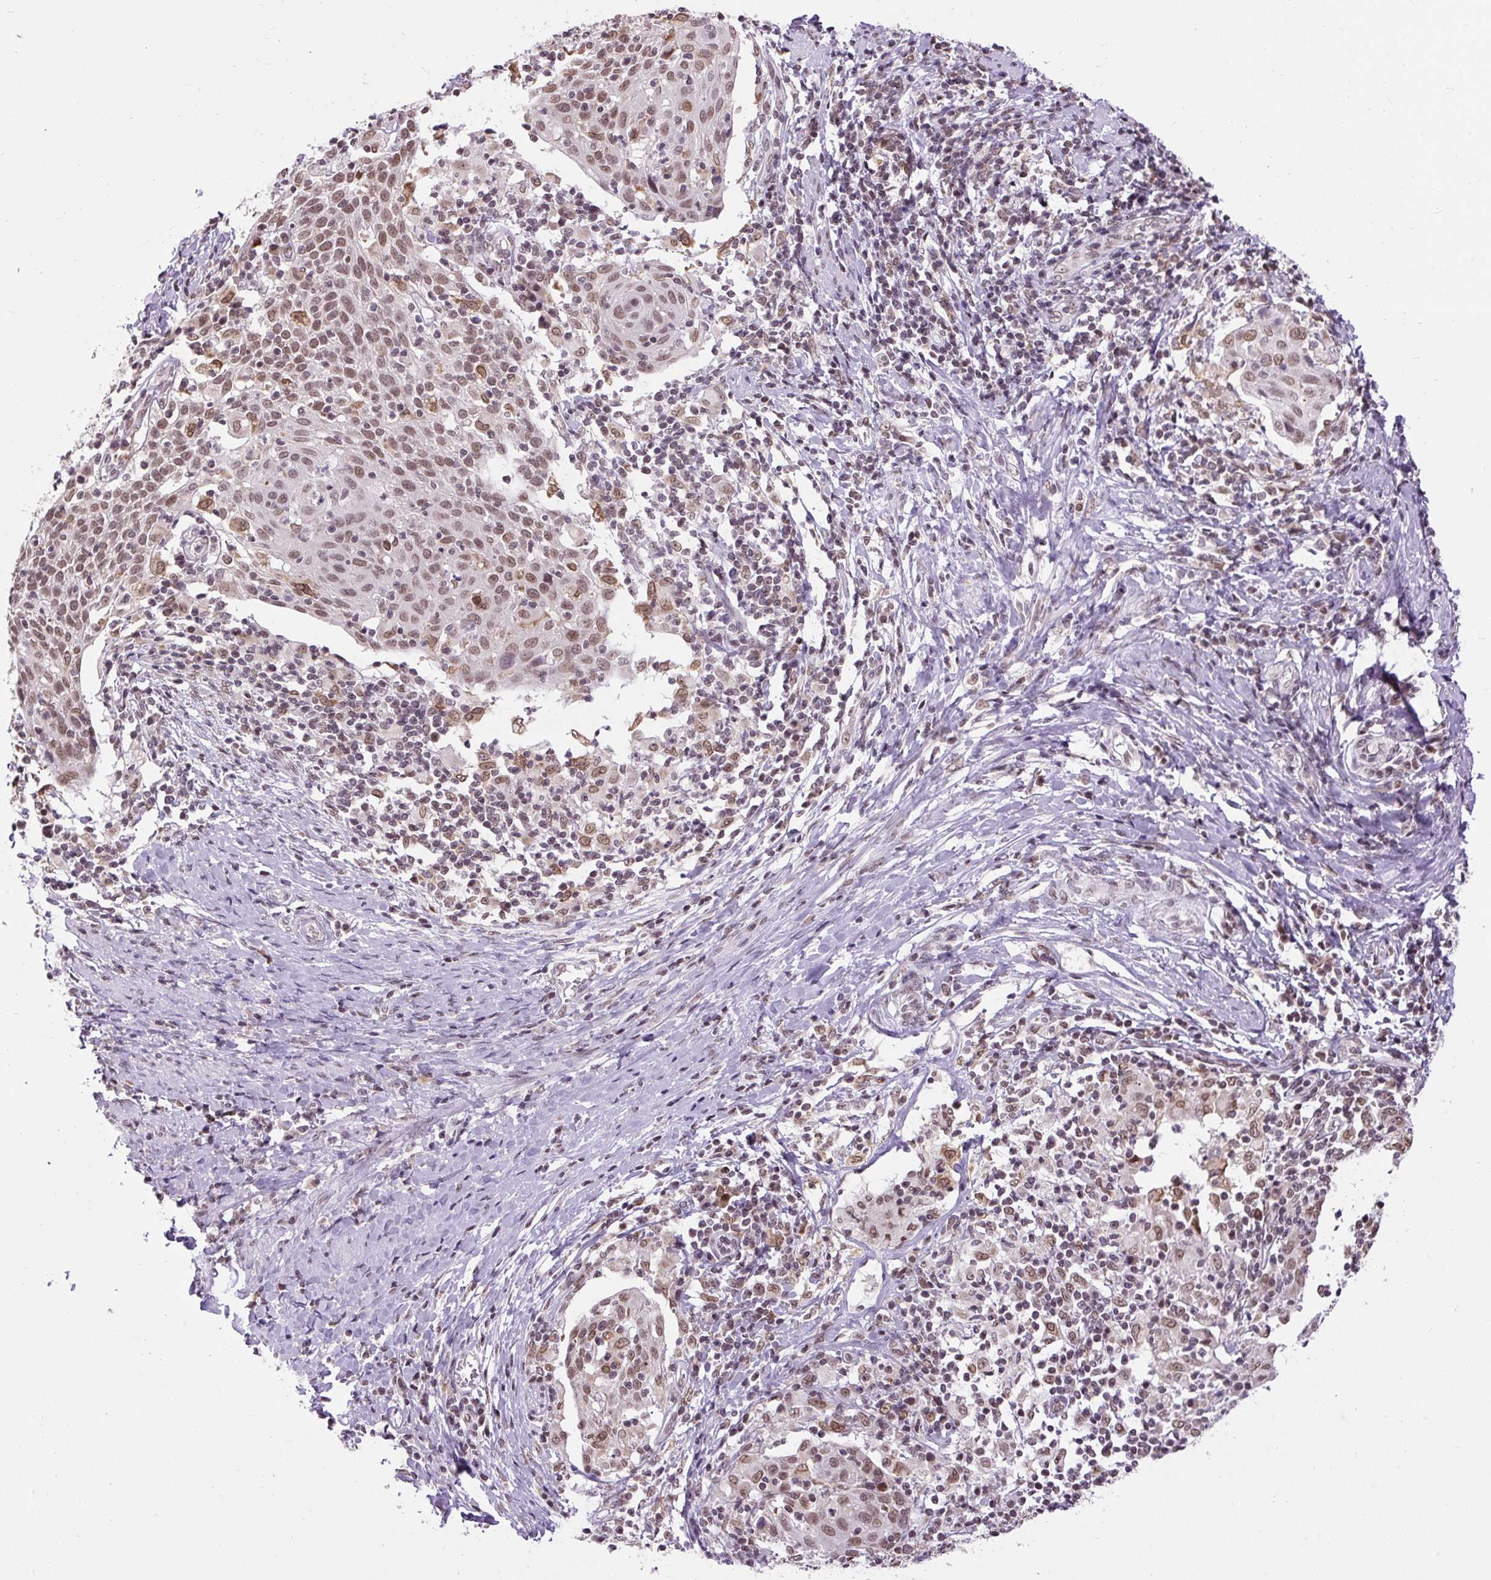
{"staining": {"intensity": "moderate", "quantity": ">75%", "location": "nuclear"}, "tissue": "cervical cancer", "cell_type": "Tumor cells", "image_type": "cancer", "snomed": [{"axis": "morphology", "description": "Squamous cell carcinoma, NOS"}, {"axis": "topography", "description": "Cervix"}], "caption": "Cervical cancer (squamous cell carcinoma) stained with IHC reveals moderate nuclear positivity in about >75% of tumor cells. The protein of interest is shown in brown color, while the nuclei are stained blue.", "gene": "ZNF672", "patient": {"sex": "female", "age": 52}}